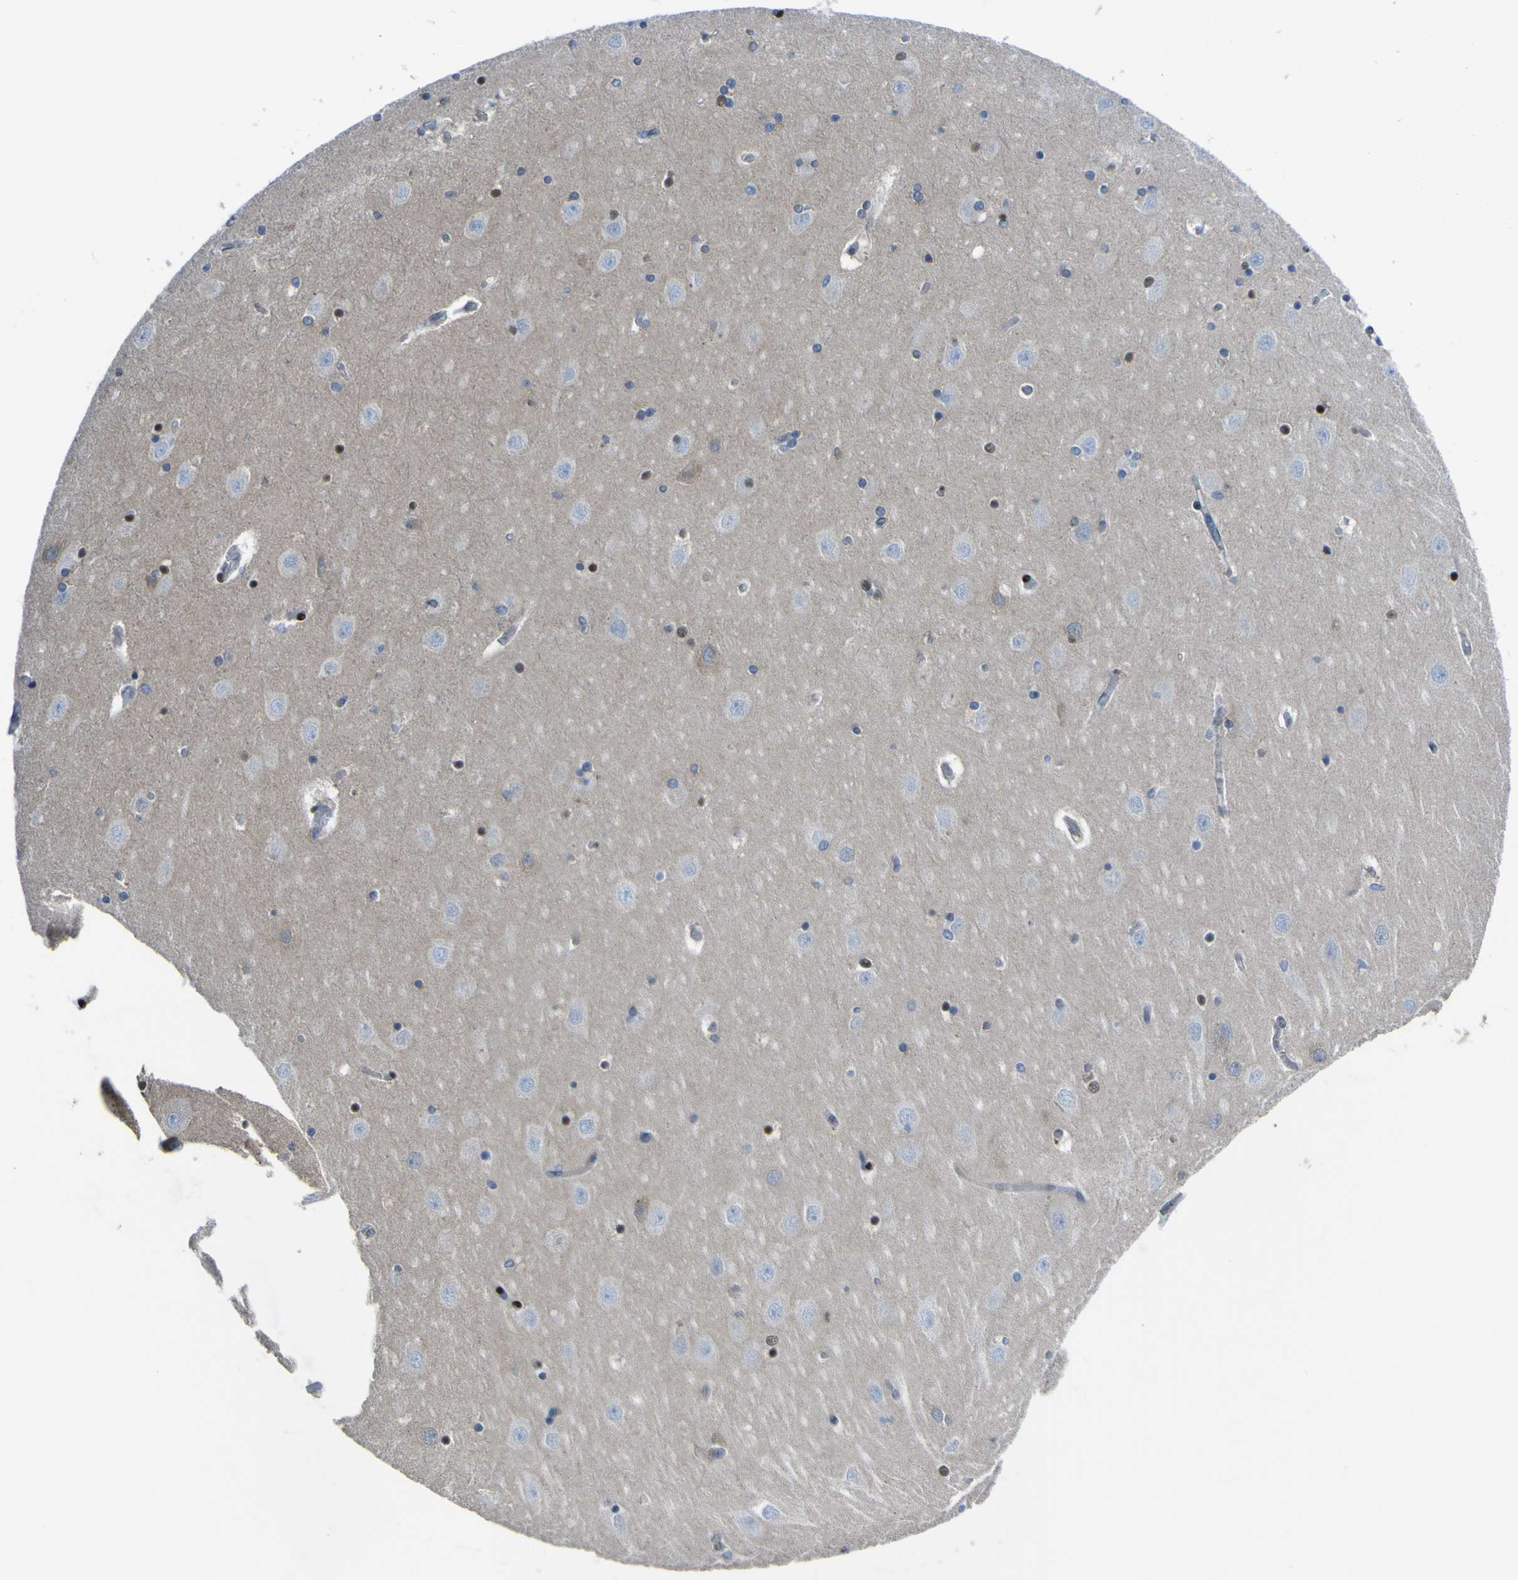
{"staining": {"intensity": "moderate", "quantity": "25%-75%", "location": "cytoplasmic/membranous"}, "tissue": "hippocampus", "cell_type": "Glial cells", "image_type": "normal", "snomed": [{"axis": "morphology", "description": "Normal tissue, NOS"}, {"axis": "topography", "description": "Hippocampus"}], "caption": "A high-resolution histopathology image shows immunohistochemistry staining of normal hippocampus, which displays moderate cytoplasmic/membranous positivity in approximately 25%-75% of glial cells. The staining was performed using DAB (3,3'-diaminobenzidine), with brown indicating positive protein expression. Nuclei are stained blue with hematoxylin.", "gene": "LRRN1", "patient": {"sex": "female", "age": 54}}